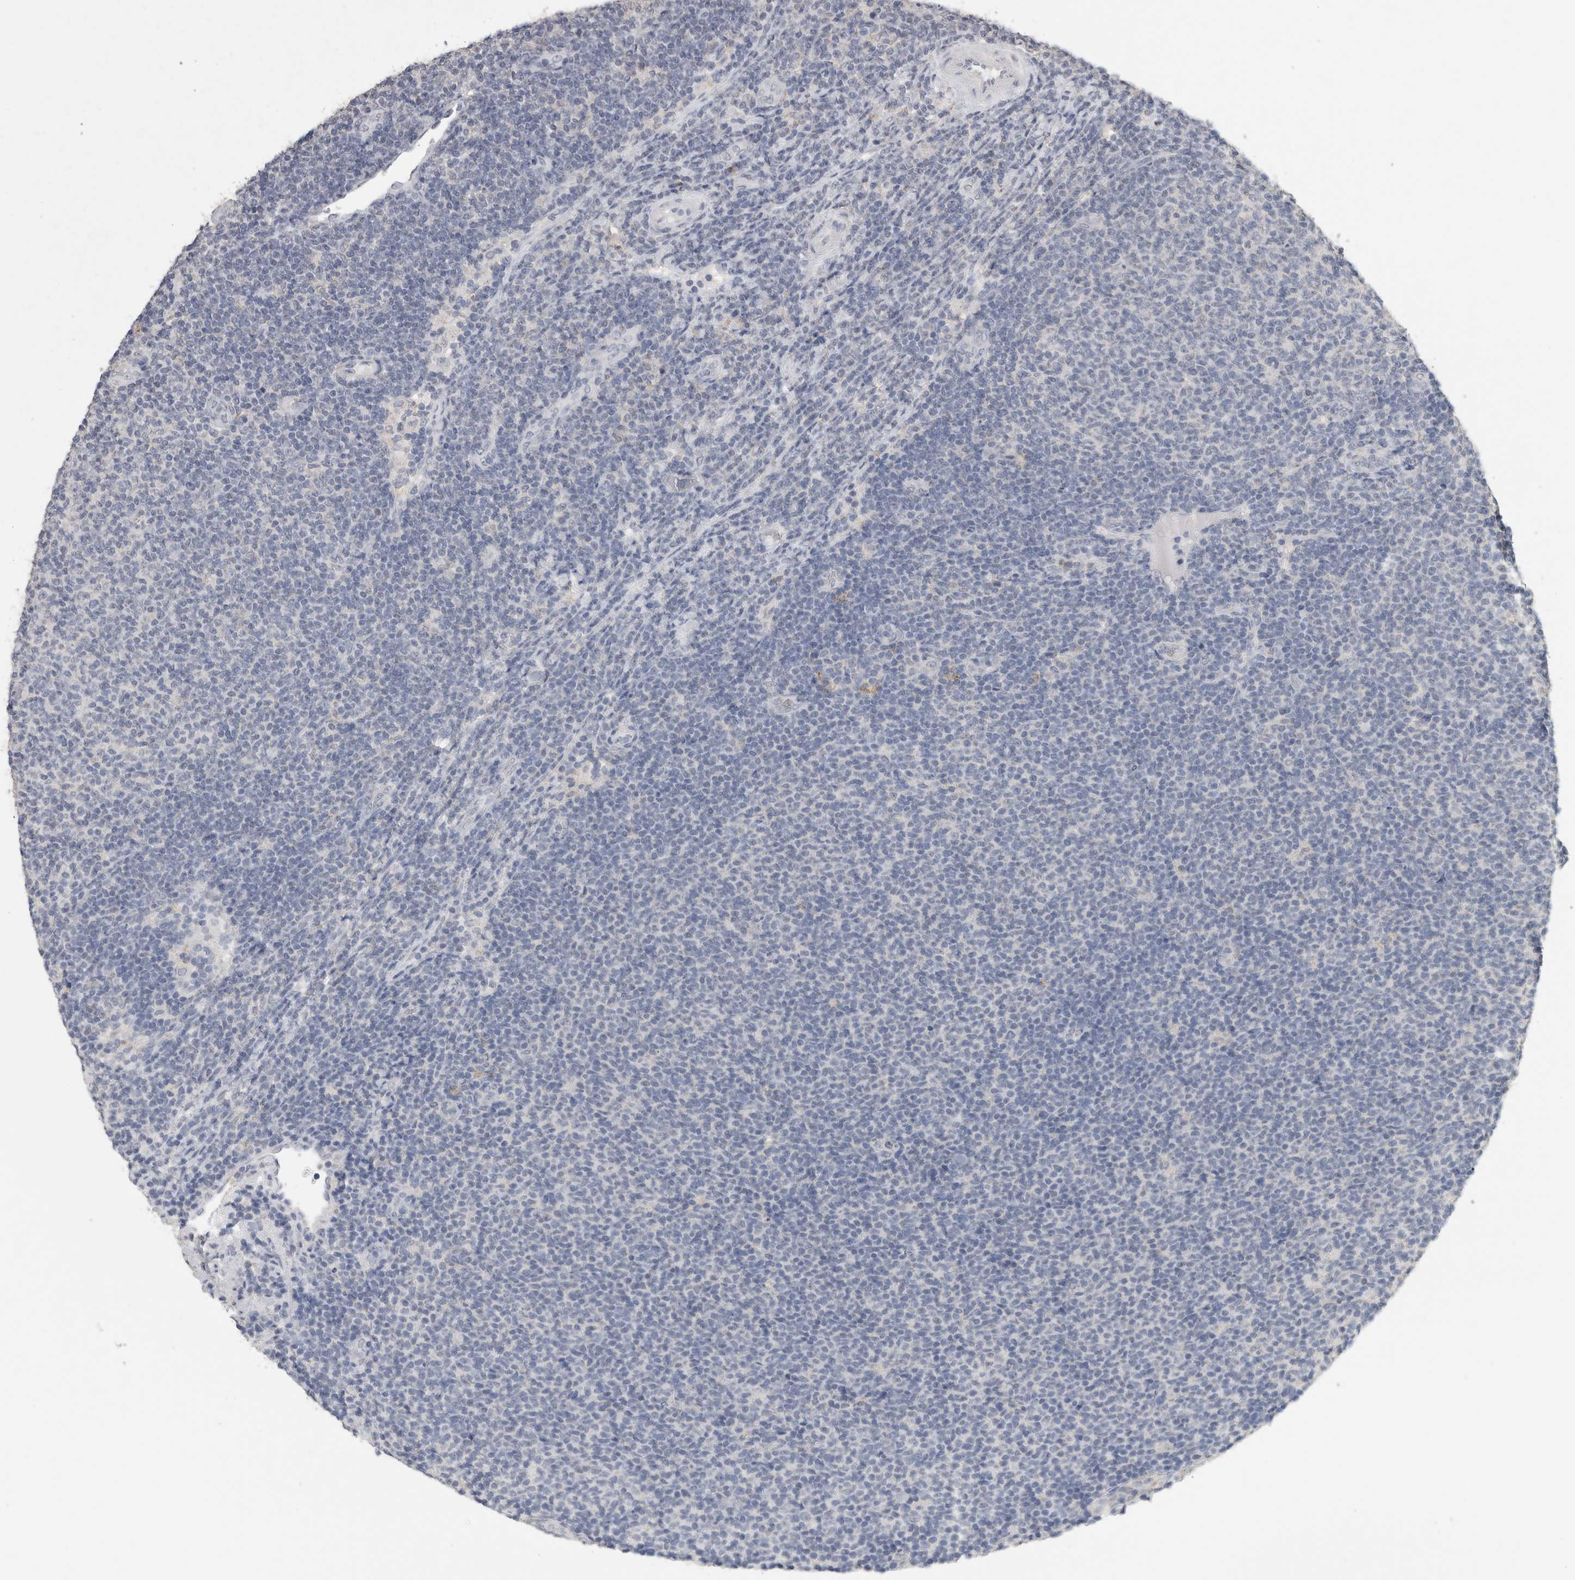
{"staining": {"intensity": "negative", "quantity": "none", "location": "none"}, "tissue": "lymphoma", "cell_type": "Tumor cells", "image_type": "cancer", "snomed": [{"axis": "morphology", "description": "Malignant lymphoma, non-Hodgkin's type, Low grade"}, {"axis": "topography", "description": "Lymph node"}], "caption": "A histopathology image of human lymphoma is negative for staining in tumor cells. Brightfield microscopy of immunohistochemistry (IHC) stained with DAB (brown) and hematoxylin (blue), captured at high magnification.", "gene": "CNTFR", "patient": {"sex": "male", "age": 66}}